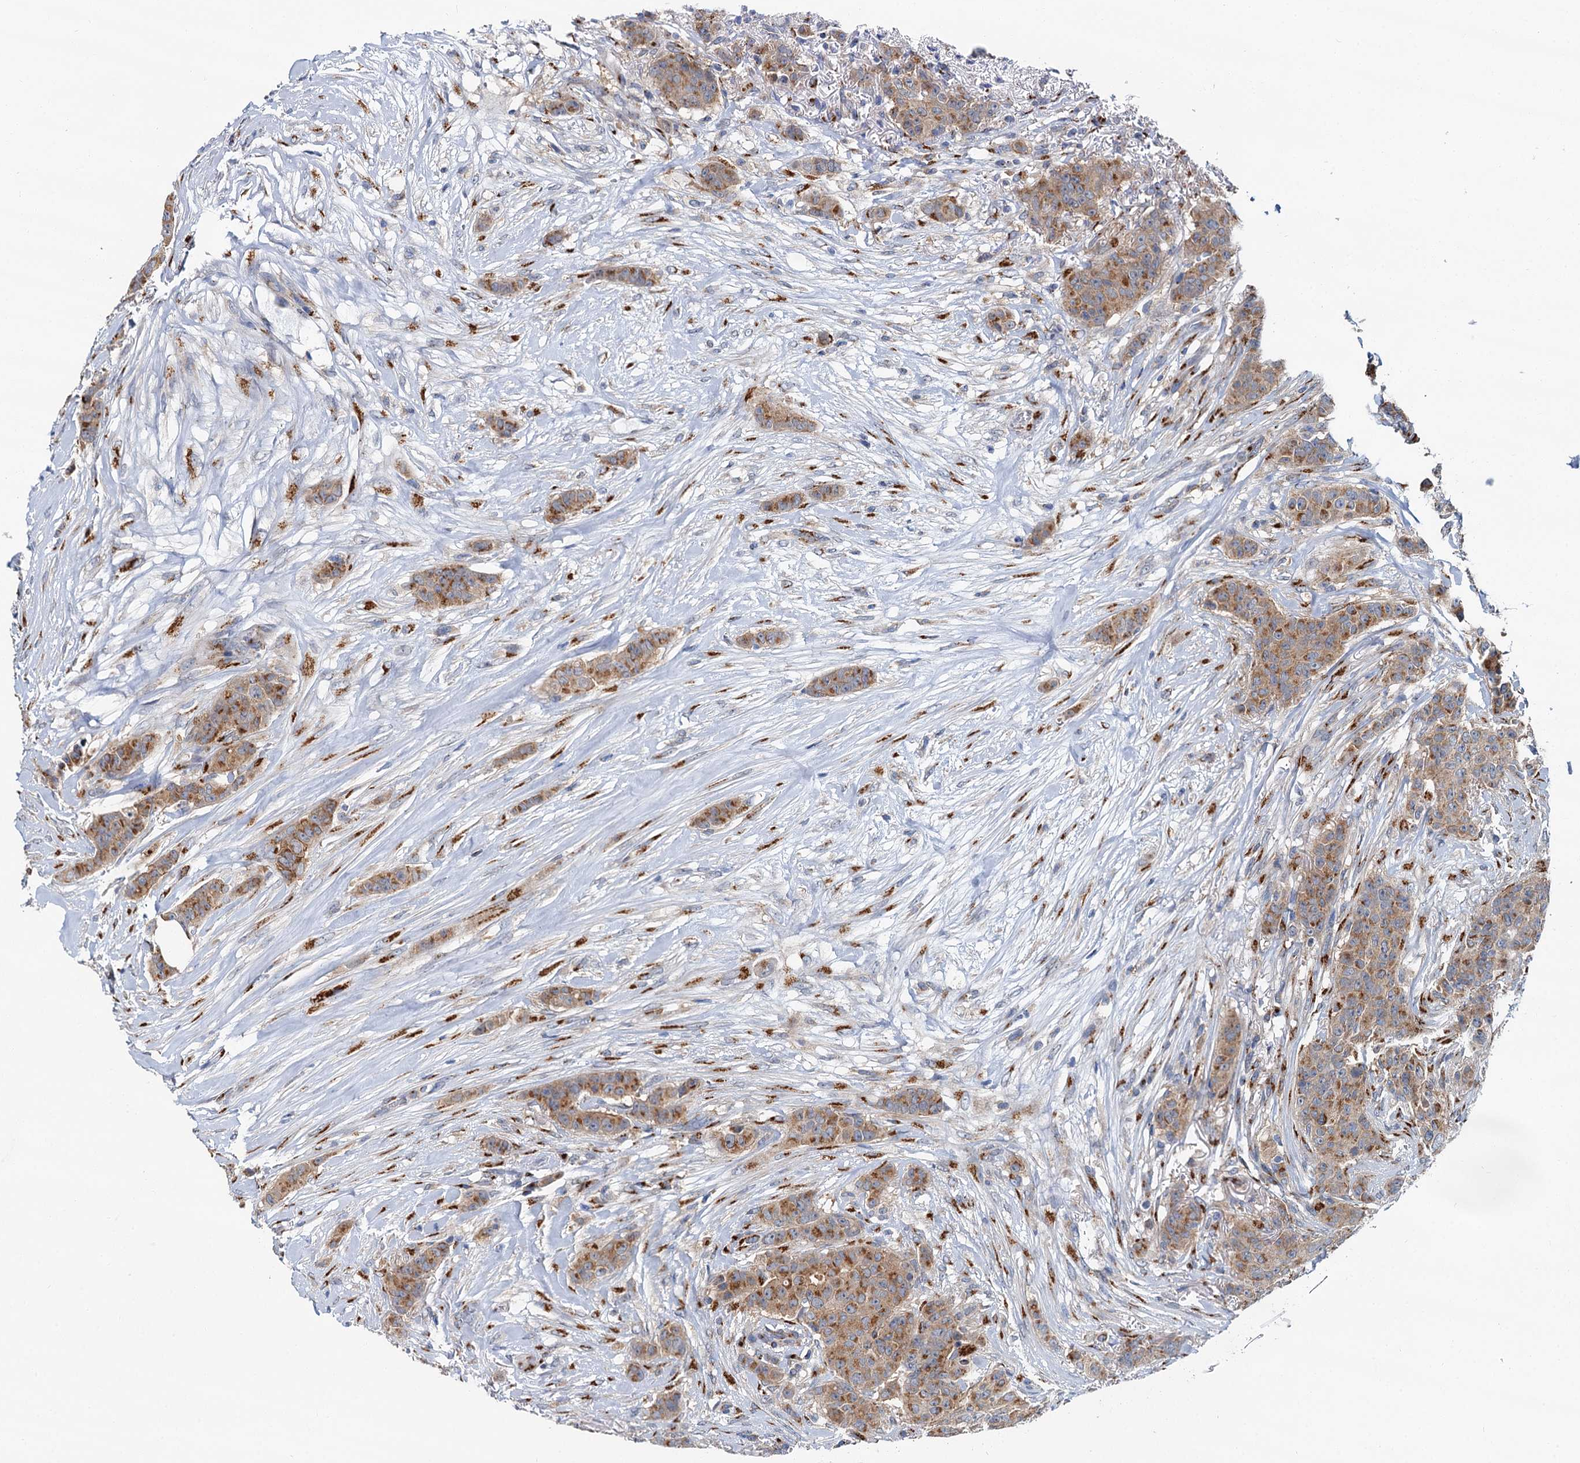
{"staining": {"intensity": "moderate", "quantity": ">75%", "location": "cytoplasmic/membranous"}, "tissue": "breast cancer", "cell_type": "Tumor cells", "image_type": "cancer", "snomed": [{"axis": "morphology", "description": "Duct carcinoma"}, {"axis": "topography", "description": "Breast"}], "caption": "Breast cancer was stained to show a protein in brown. There is medium levels of moderate cytoplasmic/membranous expression in approximately >75% of tumor cells.", "gene": "BET1L", "patient": {"sex": "female", "age": 40}}